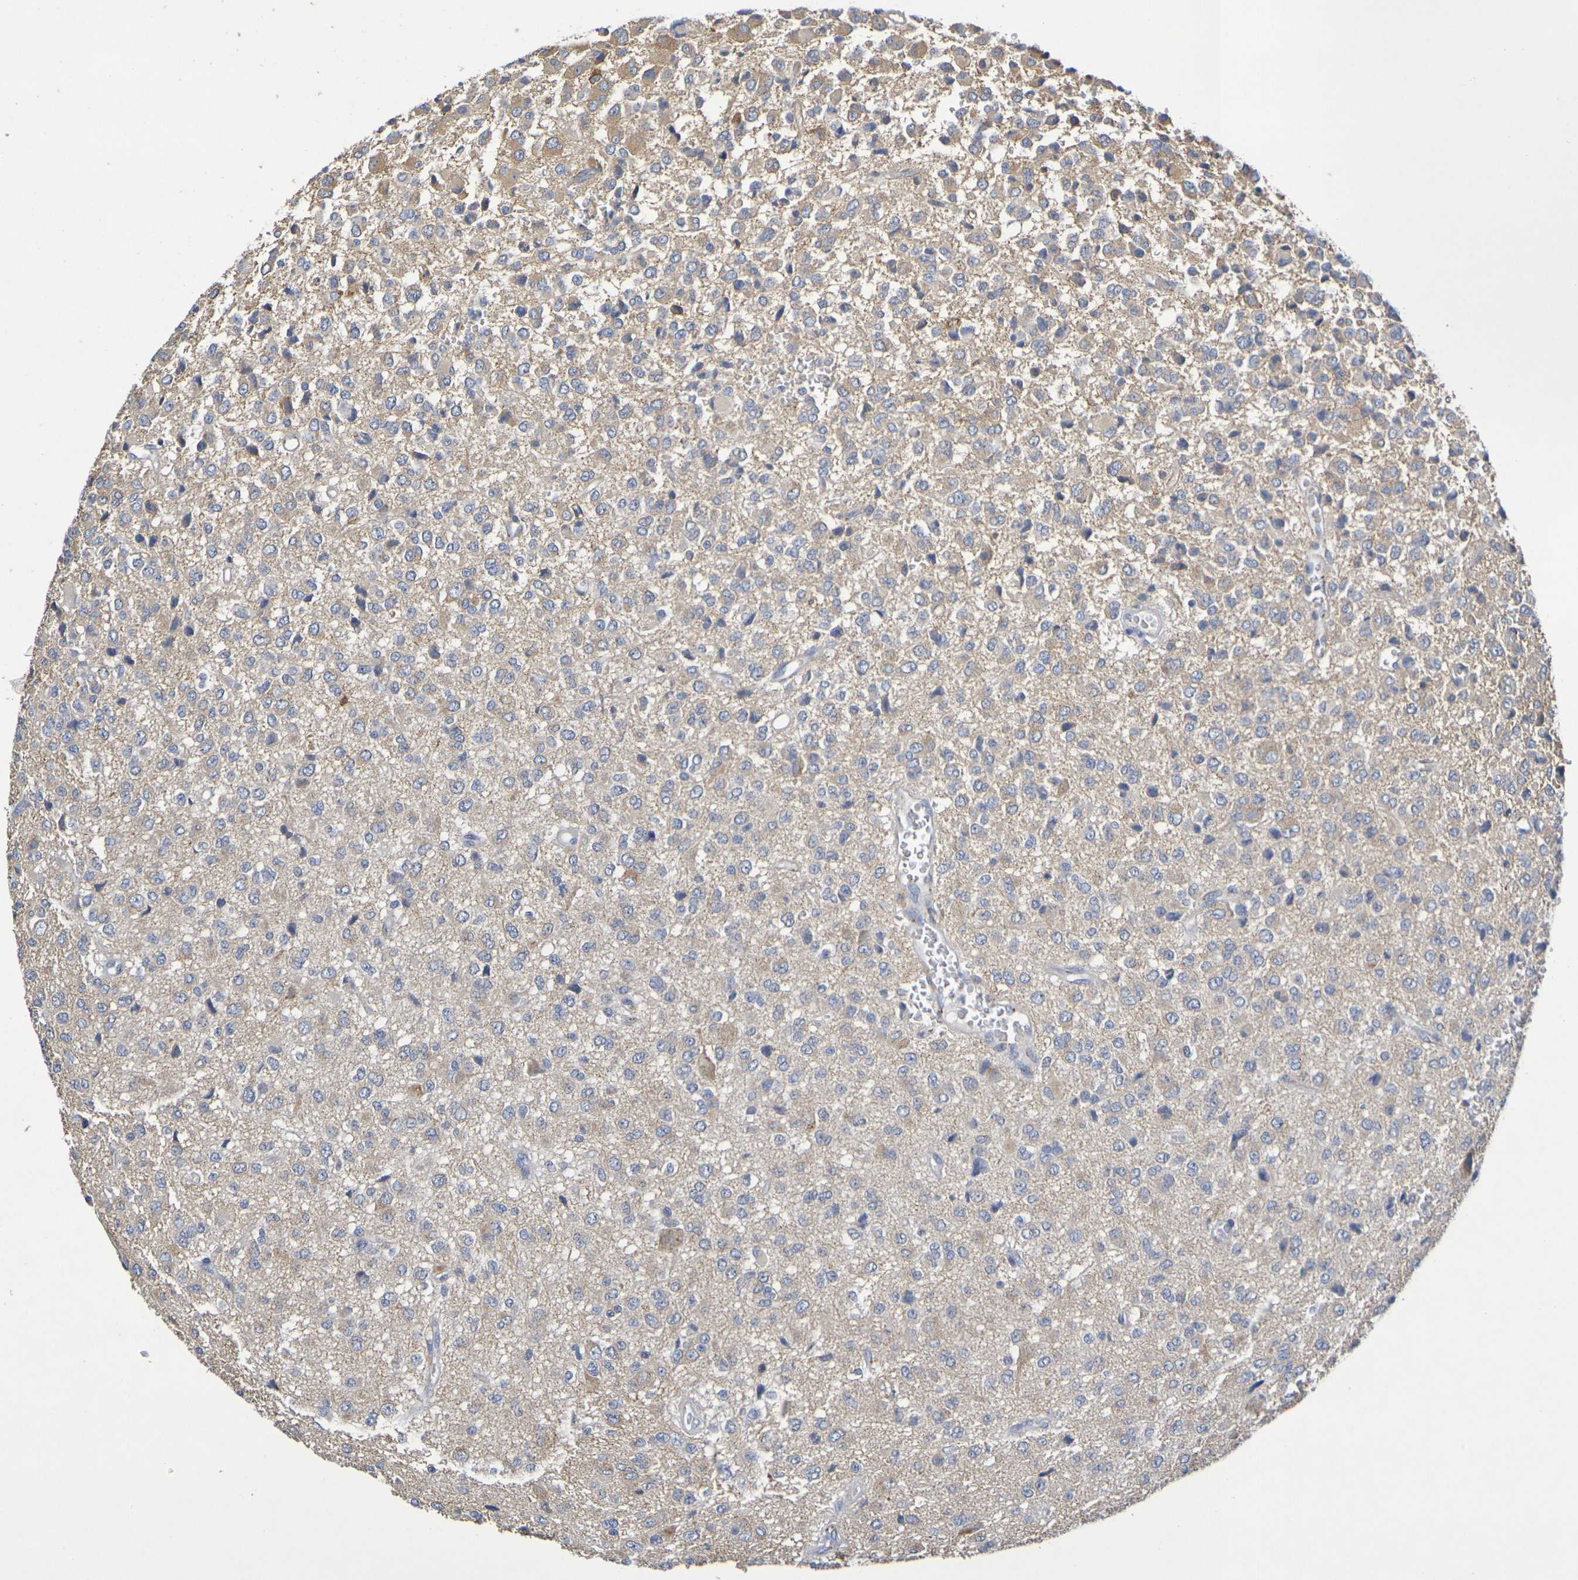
{"staining": {"intensity": "moderate", "quantity": "25%-75%", "location": "cytoplasmic/membranous"}, "tissue": "glioma", "cell_type": "Tumor cells", "image_type": "cancer", "snomed": [{"axis": "morphology", "description": "Glioma, malignant, High grade"}, {"axis": "topography", "description": "pancreas cauda"}], "caption": "Immunohistochemical staining of malignant glioma (high-grade) shows medium levels of moderate cytoplasmic/membranous expression in about 25%-75% of tumor cells. (Stains: DAB in brown, nuclei in blue, Microscopy: brightfield microscopy at high magnification).", "gene": "DCP2", "patient": {"sex": "male", "age": 60}}